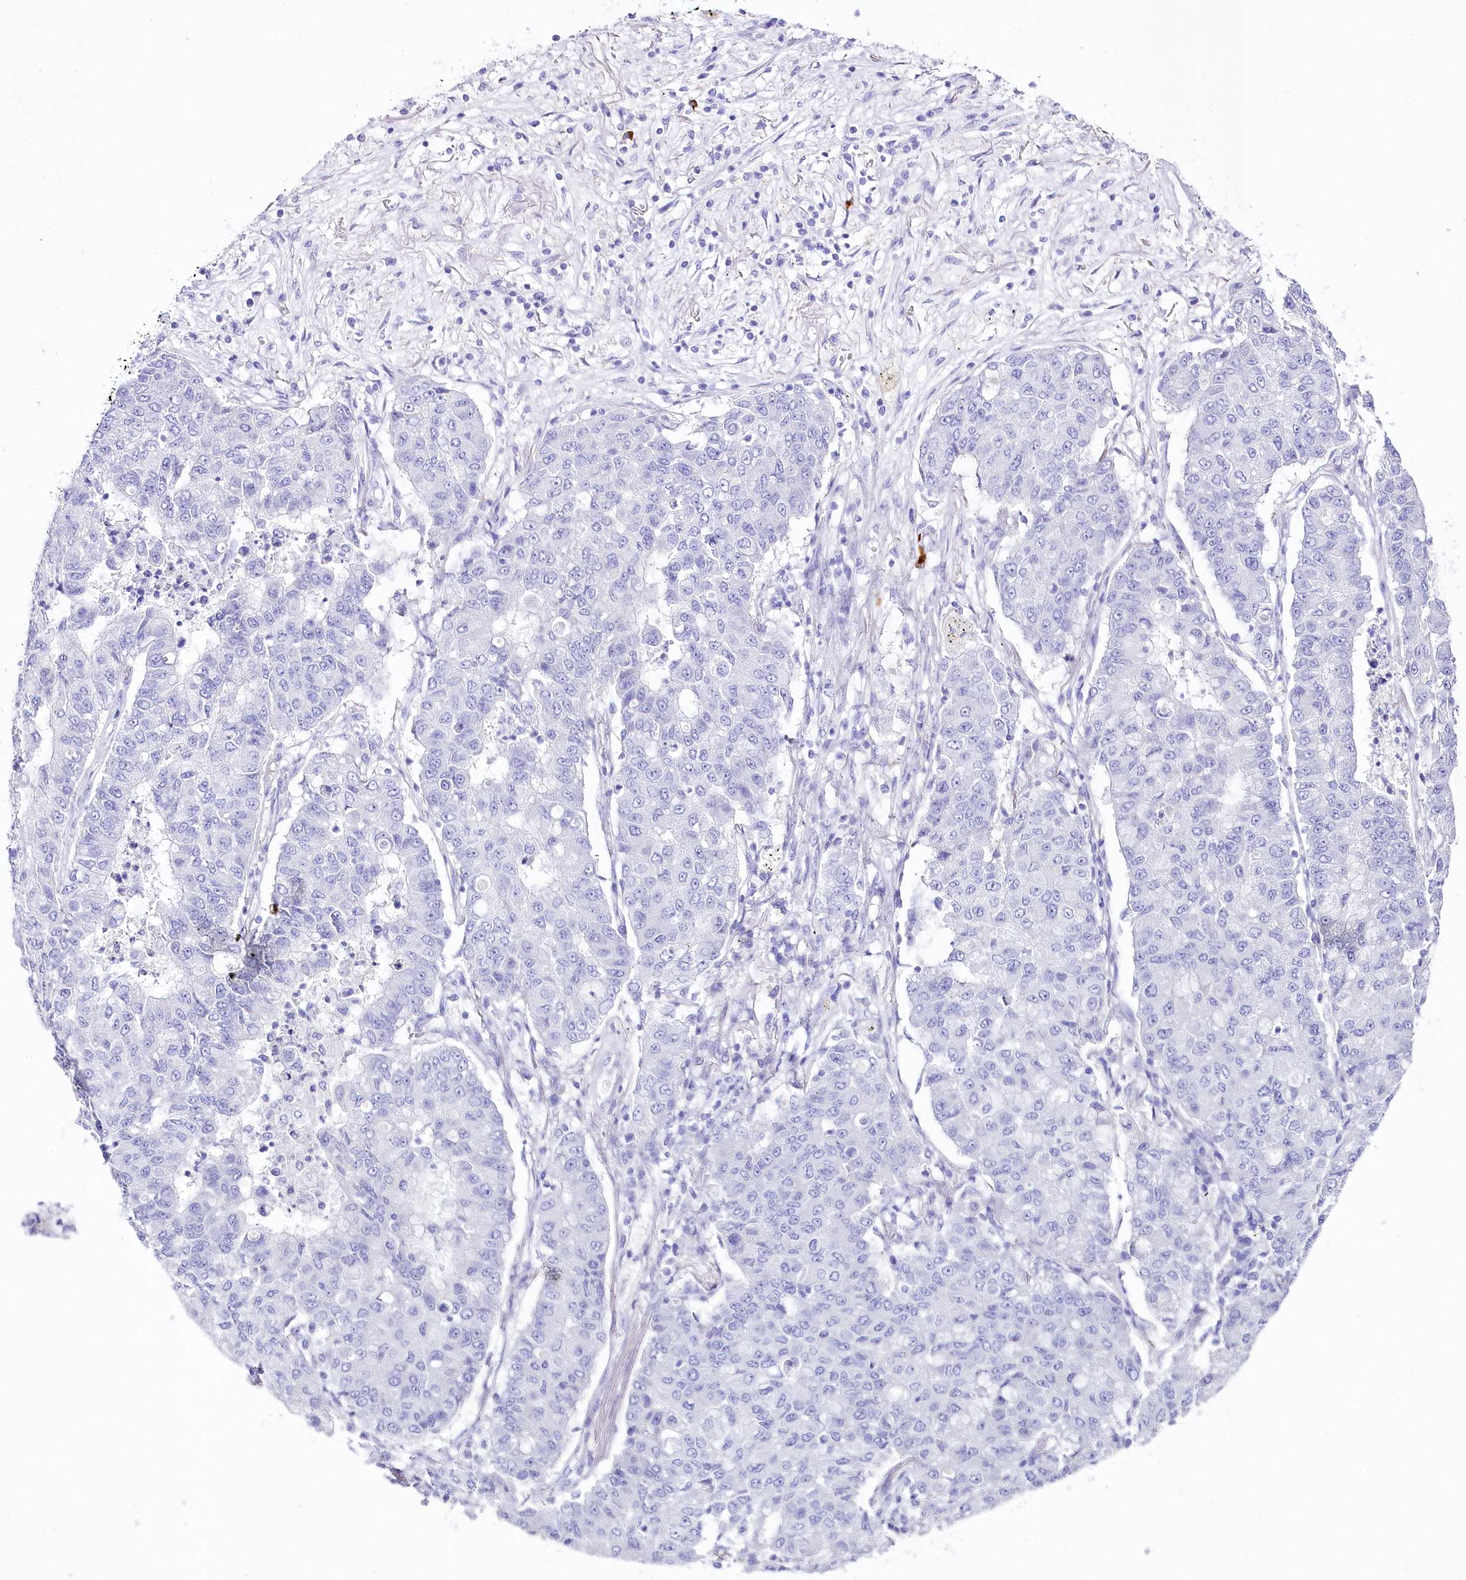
{"staining": {"intensity": "negative", "quantity": "none", "location": "none"}, "tissue": "lung cancer", "cell_type": "Tumor cells", "image_type": "cancer", "snomed": [{"axis": "morphology", "description": "Squamous cell carcinoma, NOS"}, {"axis": "topography", "description": "Lung"}], "caption": "Lung cancer (squamous cell carcinoma) was stained to show a protein in brown. There is no significant expression in tumor cells.", "gene": "CSN3", "patient": {"sex": "male", "age": 74}}